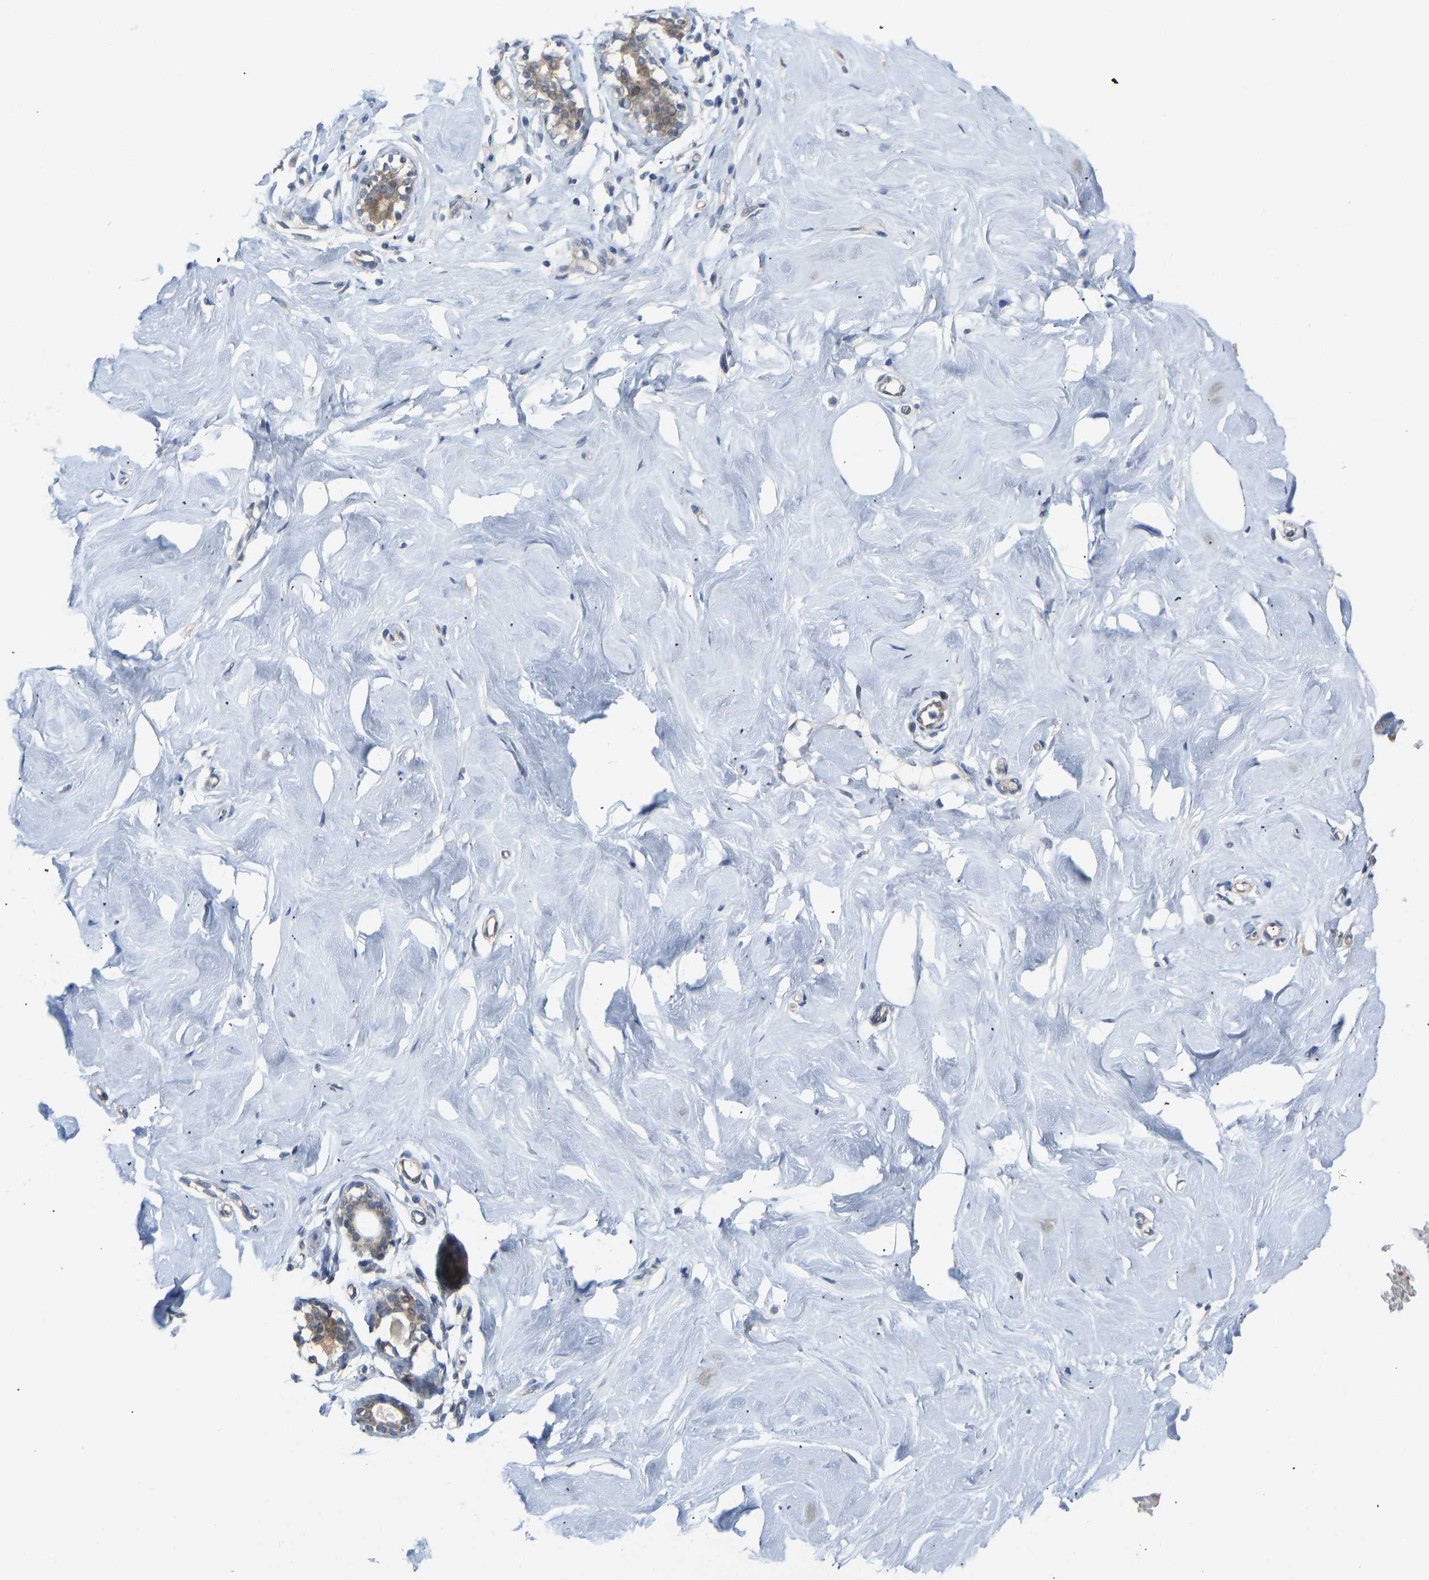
{"staining": {"intensity": "weak", "quantity": ">75%", "location": "cytoplasmic/membranous"}, "tissue": "breast", "cell_type": "Glandular cells", "image_type": "normal", "snomed": [{"axis": "morphology", "description": "Normal tissue, NOS"}, {"axis": "topography", "description": "Breast"}], "caption": "Immunohistochemical staining of benign breast shows >75% levels of weak cytoplasmic/membranous protein positivity in approximately >75% of glandular cells.", "gene": "BEND3", "patient": {"sex": "female", "age": 23}}